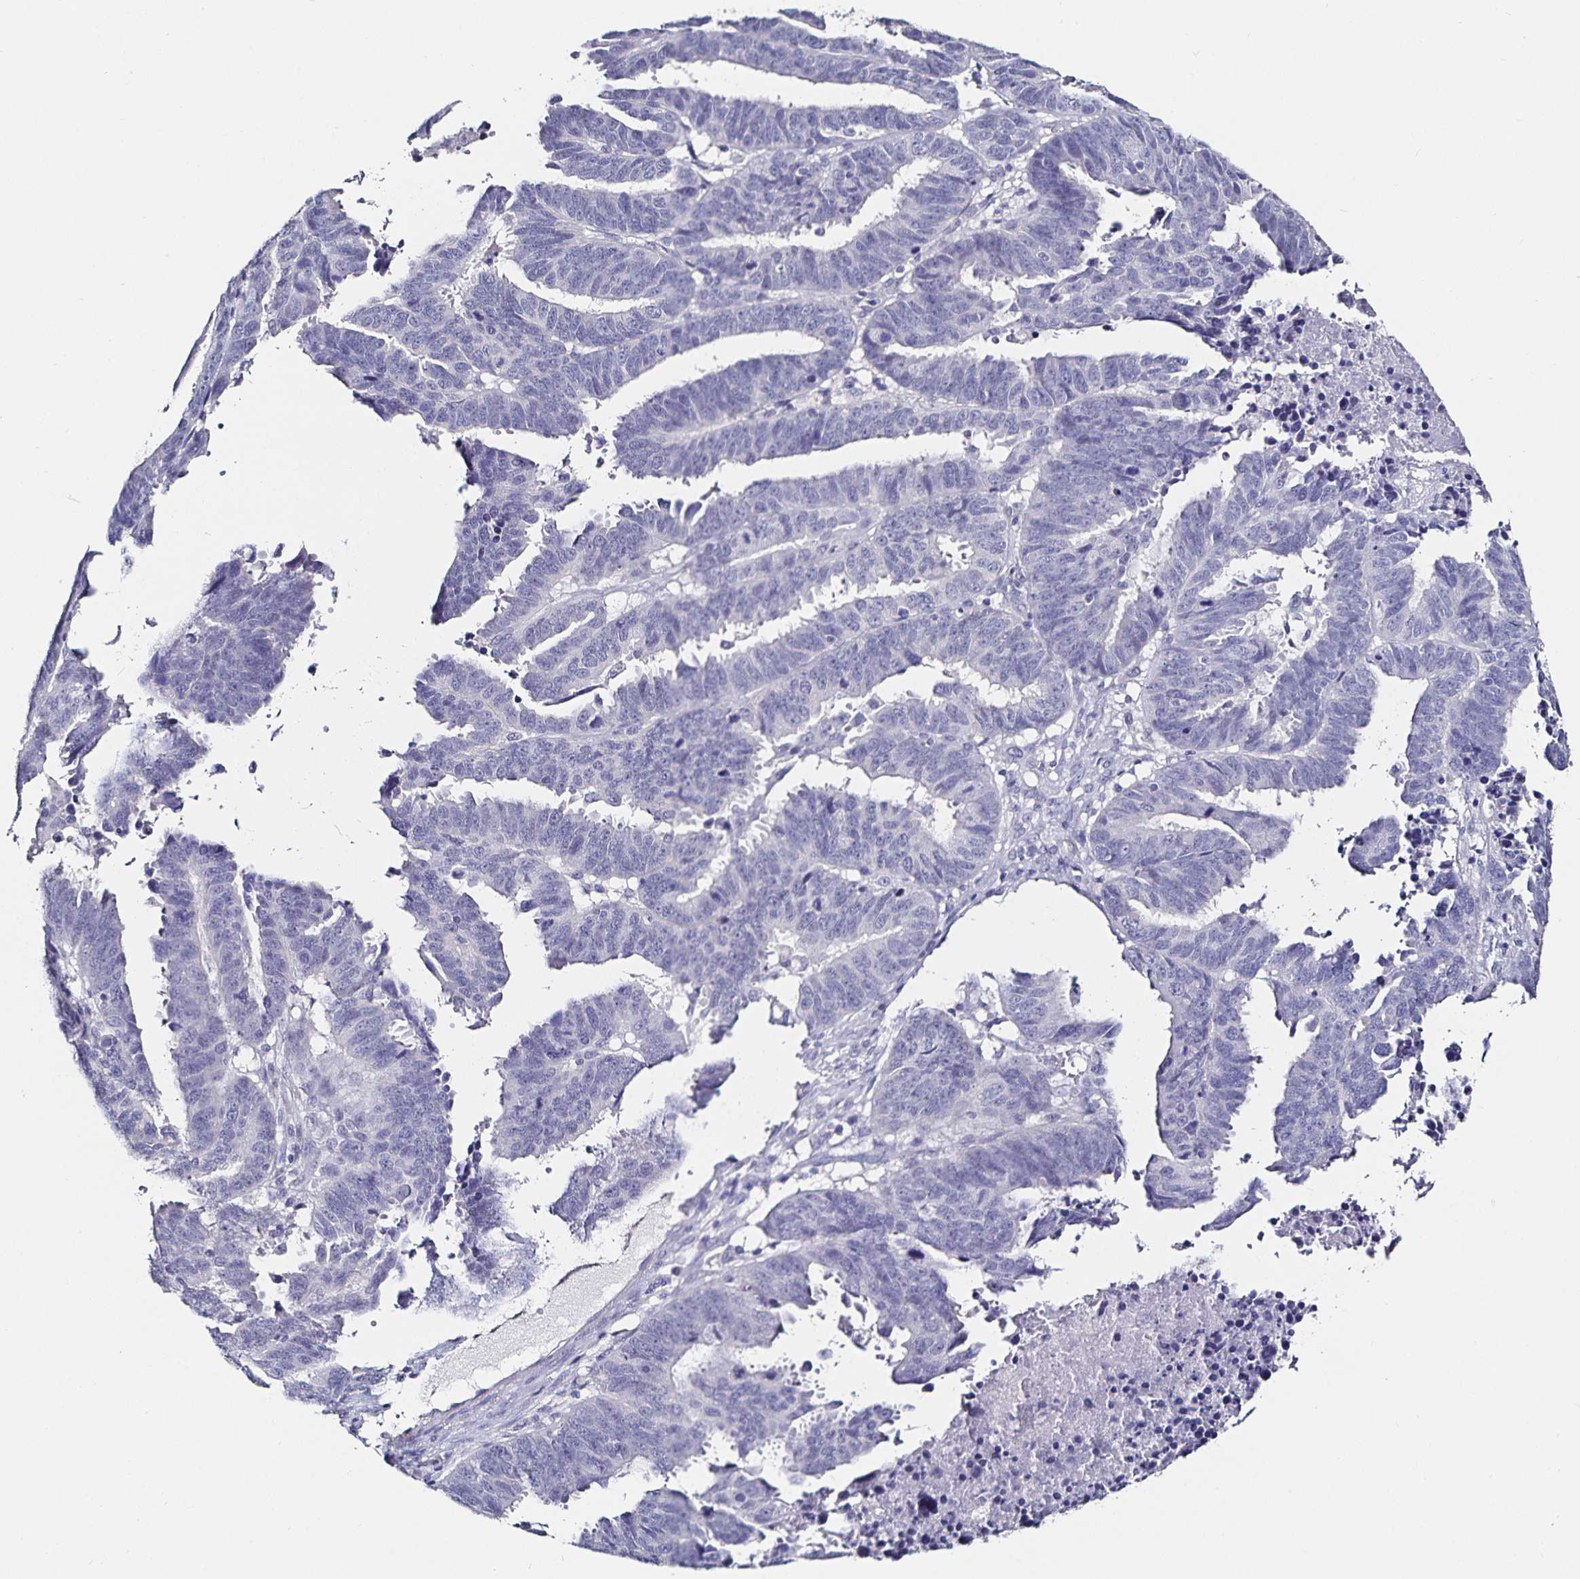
{"staining": {"intensity": "negative", "quantity": "none", "location": "none"}, "tissue": "ovarian cancer", "cell_type": "Tumor cells", "image_type": "cancer", "snomed": [{"axis": "morphology", "description": "Carcinoma, endometroid"}, {"axis": "morphology", "description": "Cystadenocarcinoma, serous, NOS"}, {"axis": "topography", "description": "Ovary"}], "caption": "Human ovarian cancer (serous cystadenocarcinoma) stained for a protein using immunohistochemistry (IHC) exhibits no positivity in tumor cells.", "gene": "TSPAN7", "patient": {"sex": "female", "age": 45}}